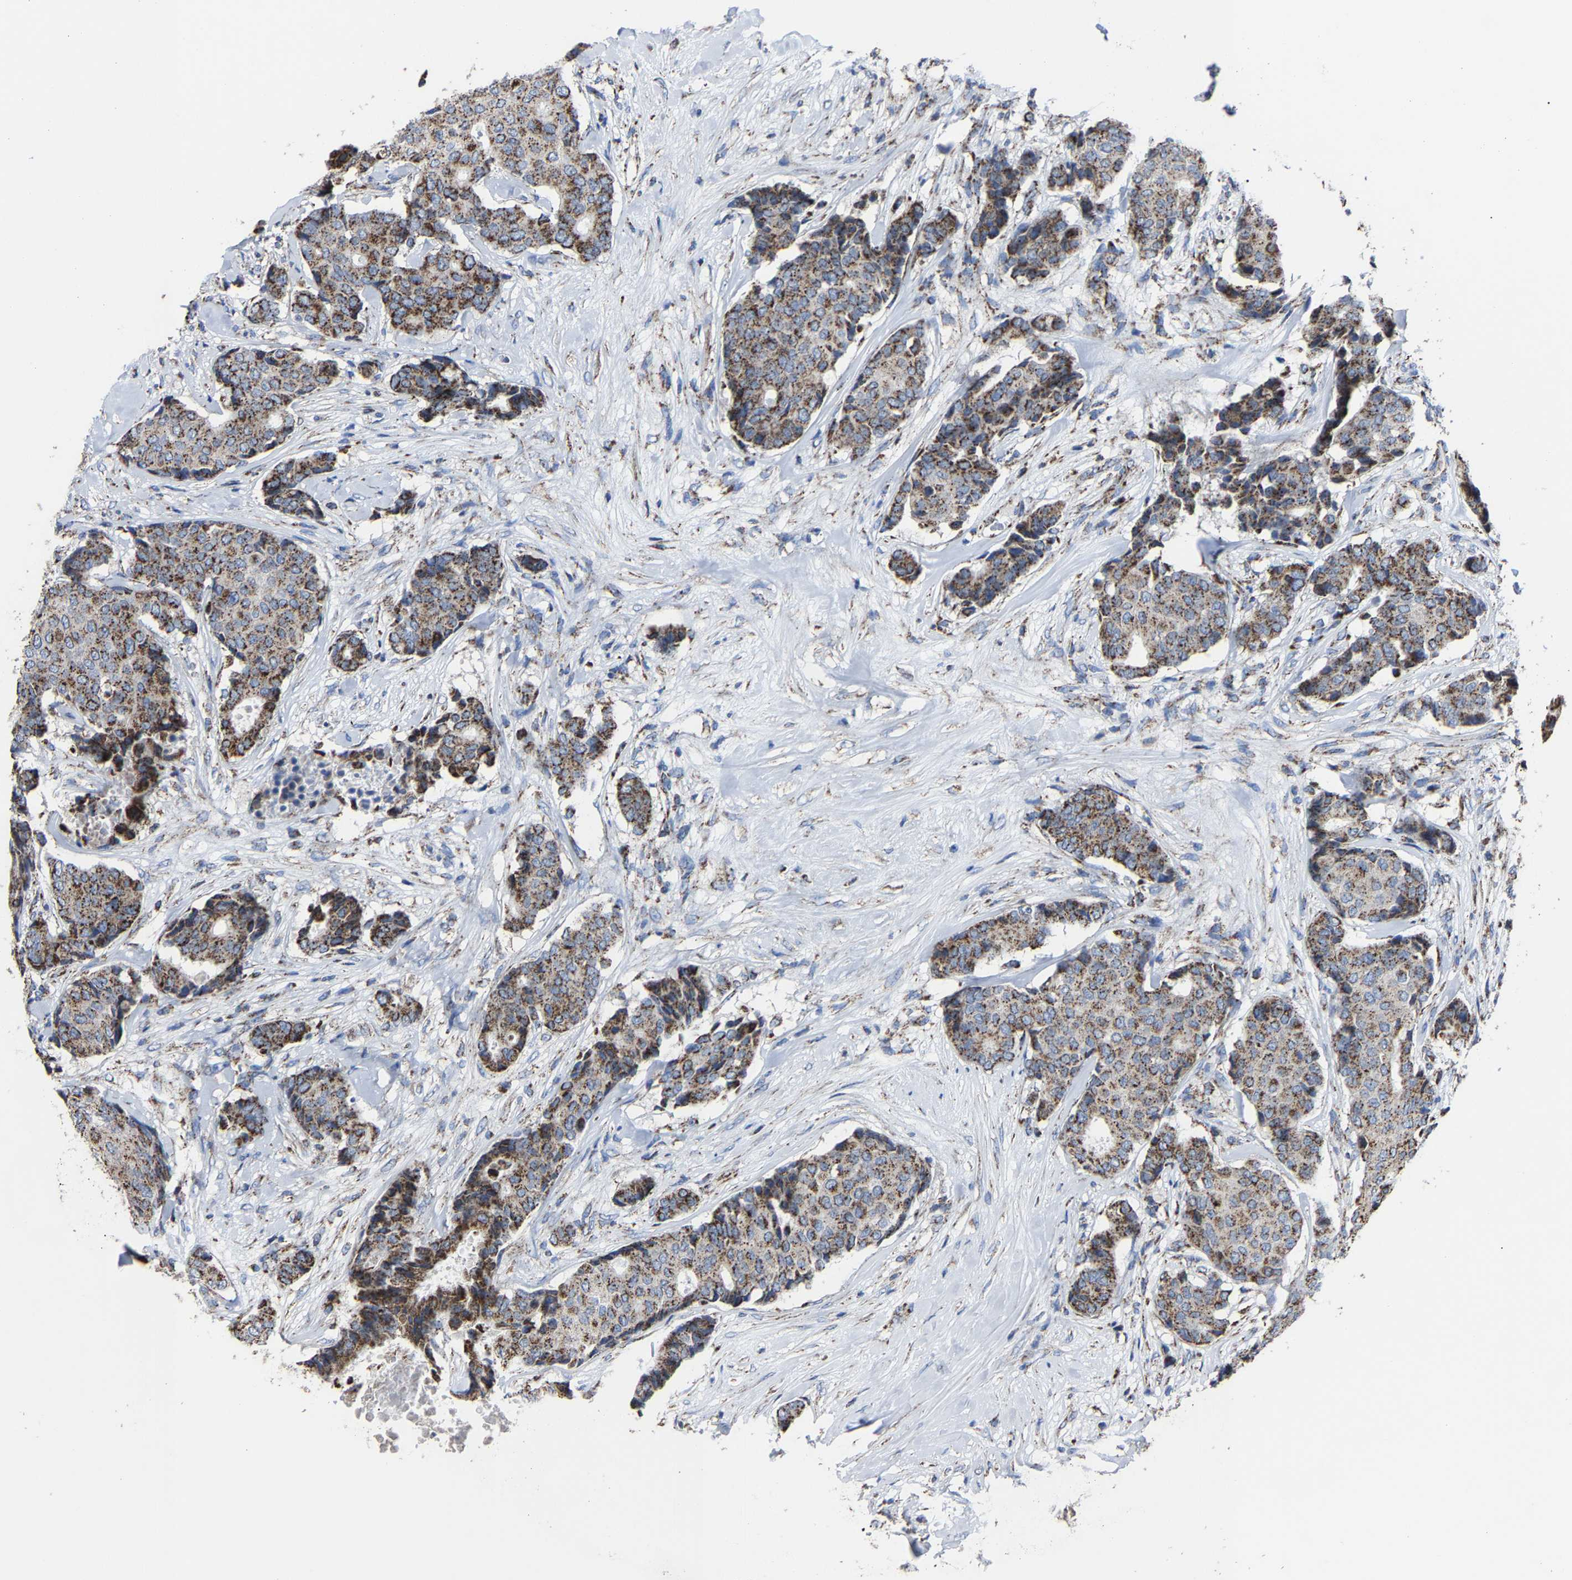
{"staining": {"intensity": "strong", "quantity": ">75%", "location": "cytoplasmic/membranous"}, "tissue": "breast cancer", "cell_type": "Tumor cells", "image_type": "cancer", "snomed": [{"axis": "morphology", "description": "Duct carcinoma"}, {"axis": "topography", "description": "Breast"}], "caption": "Infiltrating ductal carcinoma (breast) stained with a brown dye displays strong cytoplasmic/membranous positive expression in about >75% of tumor cells.", "gene": "NDUFV3", "patient": {"sex": "female", "age": 75}}